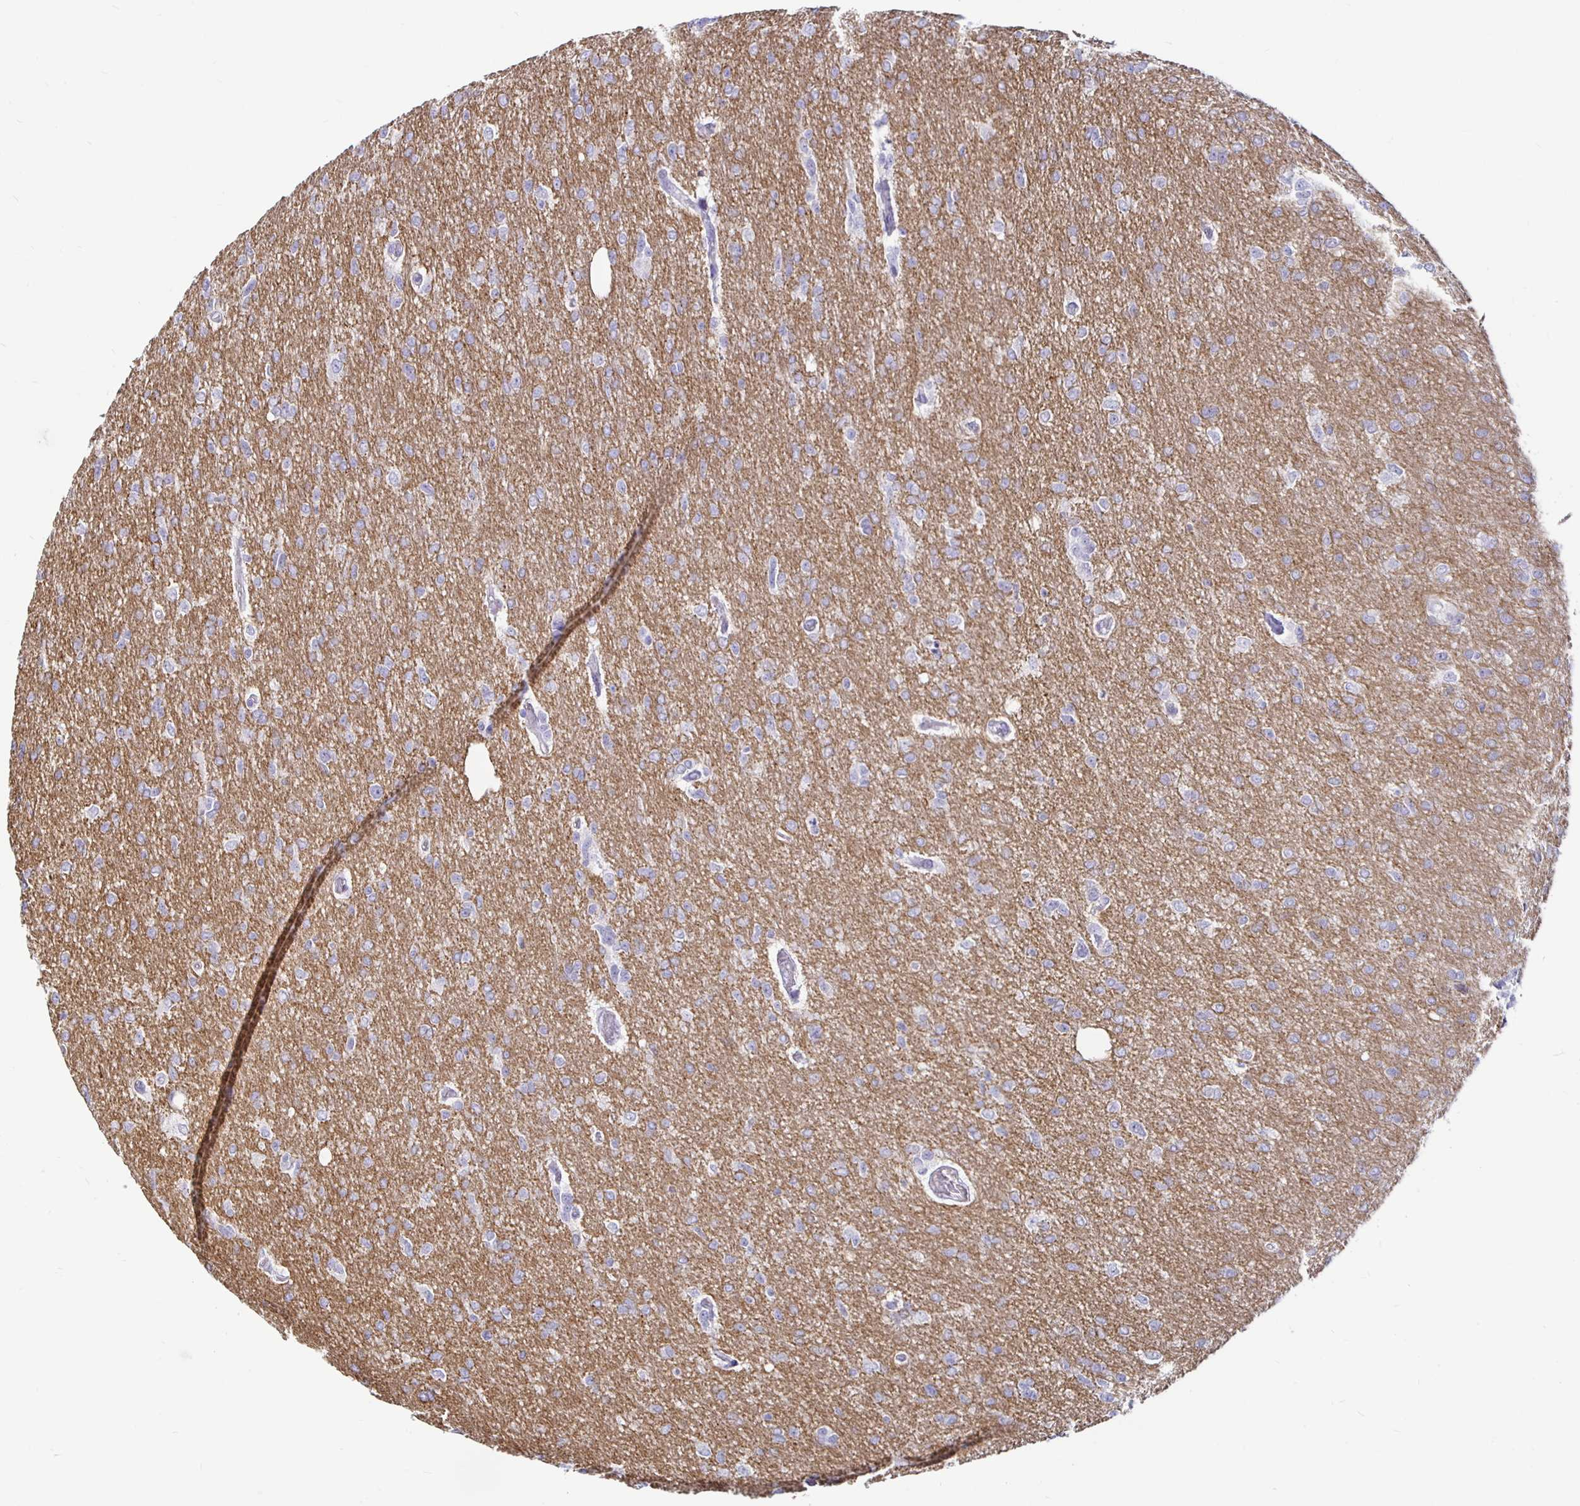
{"staining": {"intensity": "negative", "quantity": "none", "location": "none"}, "tissue": "glioma", "cell_type": "Tumor cells", "image_type": "cancer", "snomed": [{"axis": "morphology", "description": "Glioma, malignant, Low grade"}, {"axis": "topography", "description": "Brain"}], "caption": "Tumor cells are negative for brown protein staining in malignant glioma (low-grade).", "gene": "SIRPA", "patient": {"sex": "male", "age": 26}}